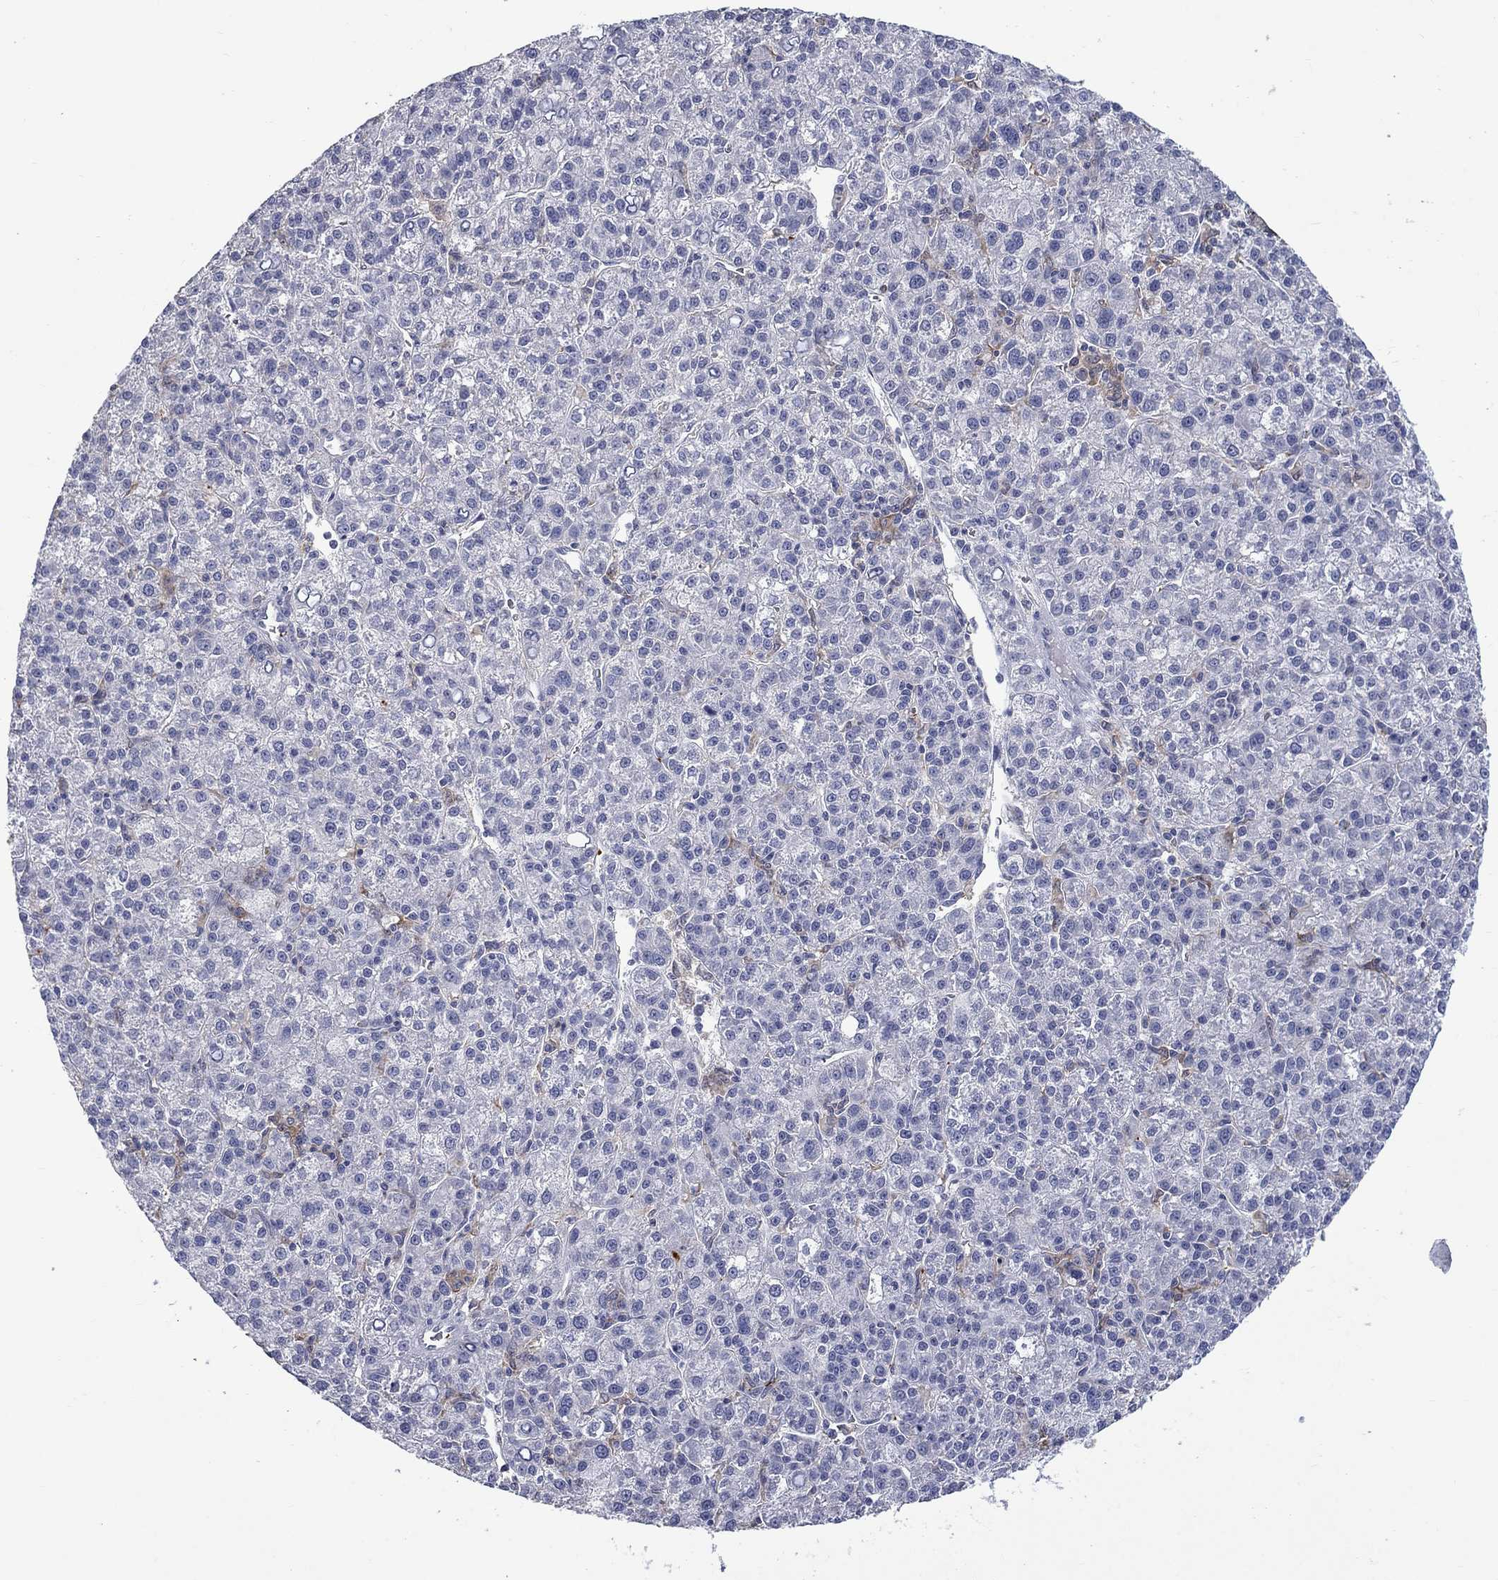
{"staining": {"intensity": "negative", "quantity": "none", "location": "none"}, "tissue": "liver cancer", "cell_type": "Tumor cells", "image_type": "cancer", "snomed": [{"axis": "morphology", "description": "Carcinoma, Hepatocellular, NOS"}, {"axis": "topography", "description": "Liver"}], "caption": "Liver cancer was stained to show a protein in brown. There is no significant expression in tumor cells.", "gene": "PLEK", "patient": {"sex": "female", "age": 60}}